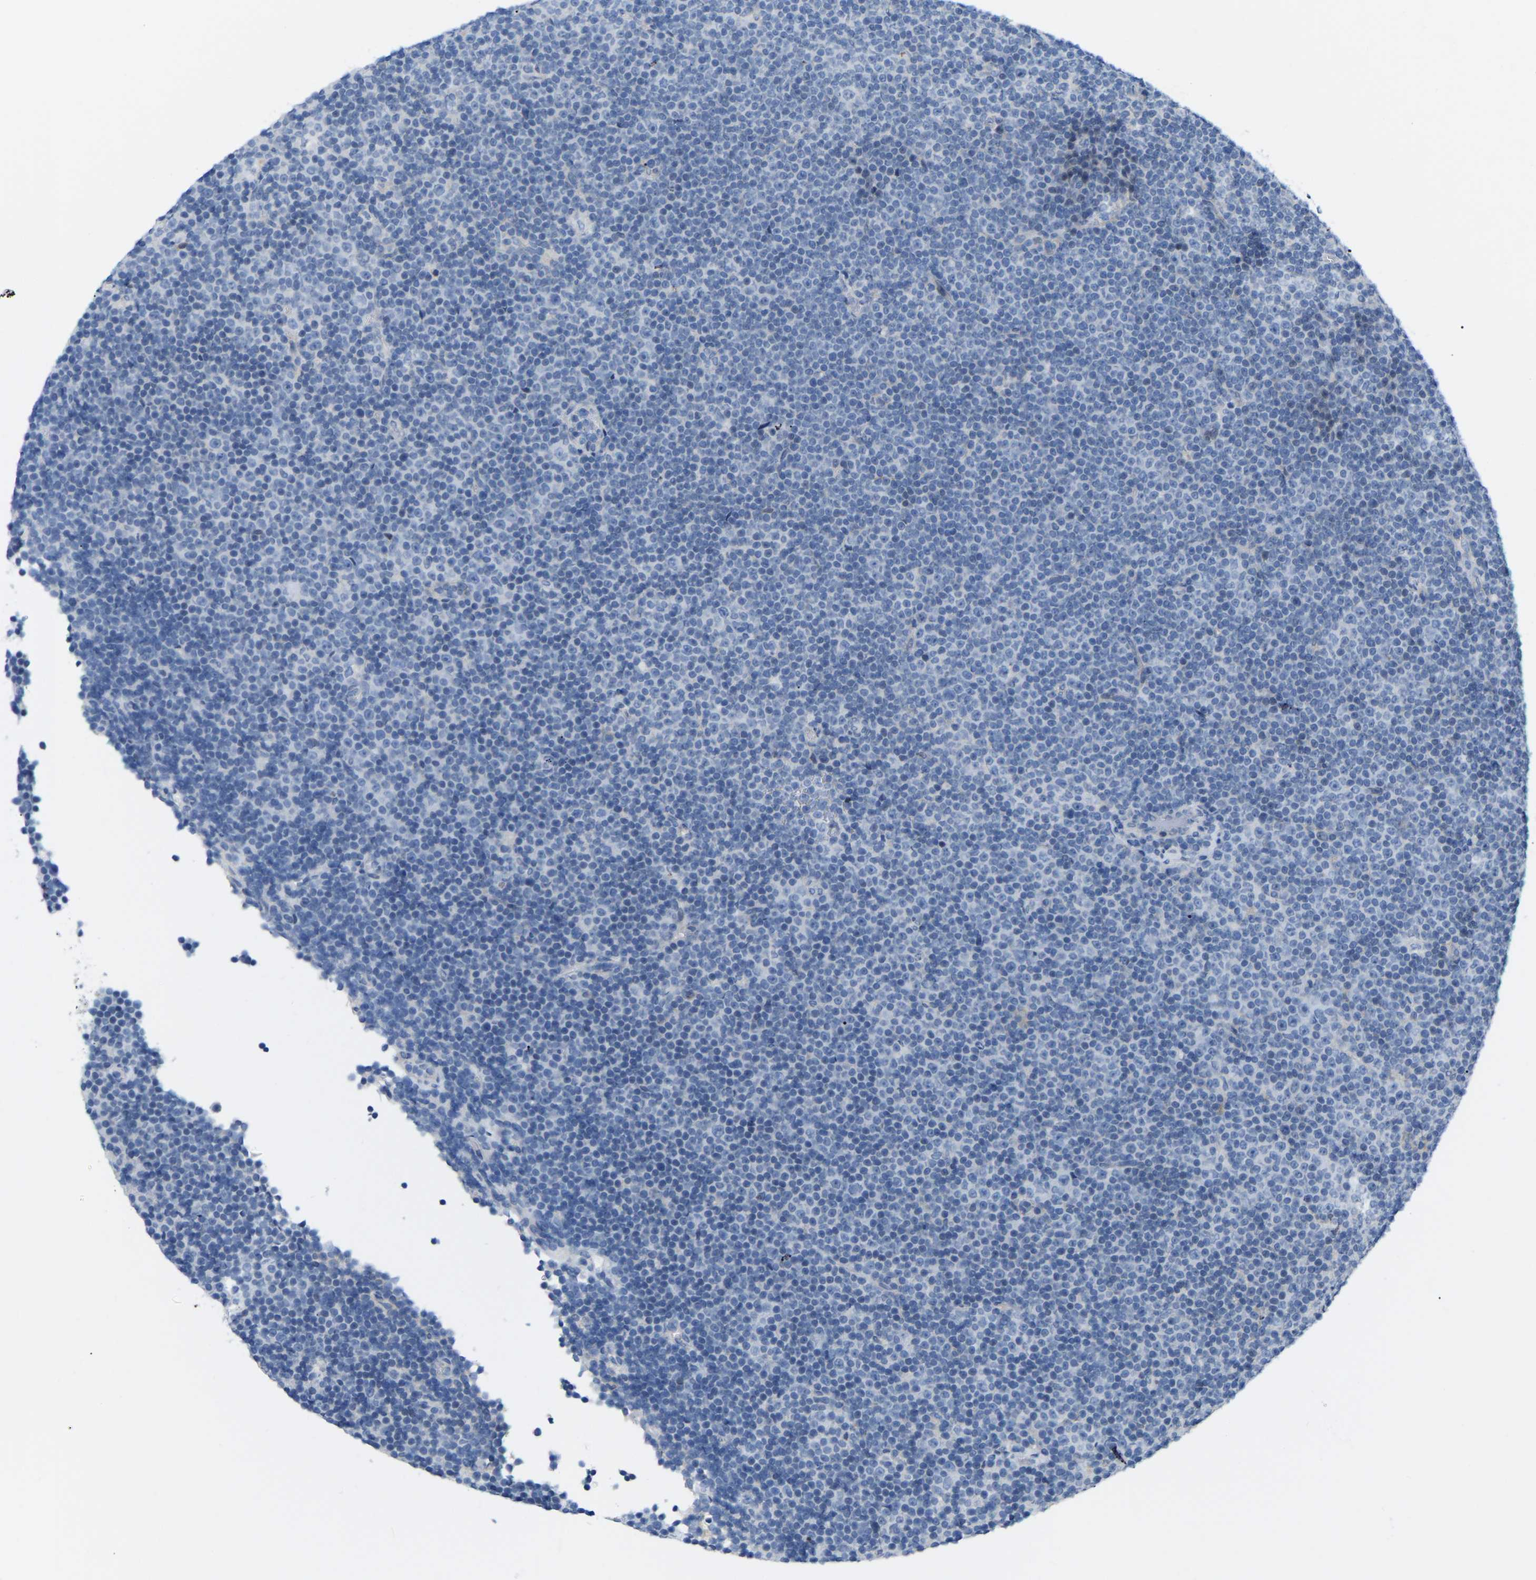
{"staining": {"intensity": "negative", "quantity": "none", "location": "none"}, "tissue": "lymphoma", "cell_type": "Tumor cells", "image_type": "cancer", "snomed": [{"axis": "morphology", "description": "Malignant lymphoma, non-Hodgkin's type, Low grade"}, {"axis": "topography", "description": "Lymph node"}], "caption": "Low-grade malignant lymphoma, non-Hodgkin's type was stained to show a protein in brown. There is no significant staining in tumor cells.", "gene": "ABTB2", "patient": {"sex": "female", "age": 67}}